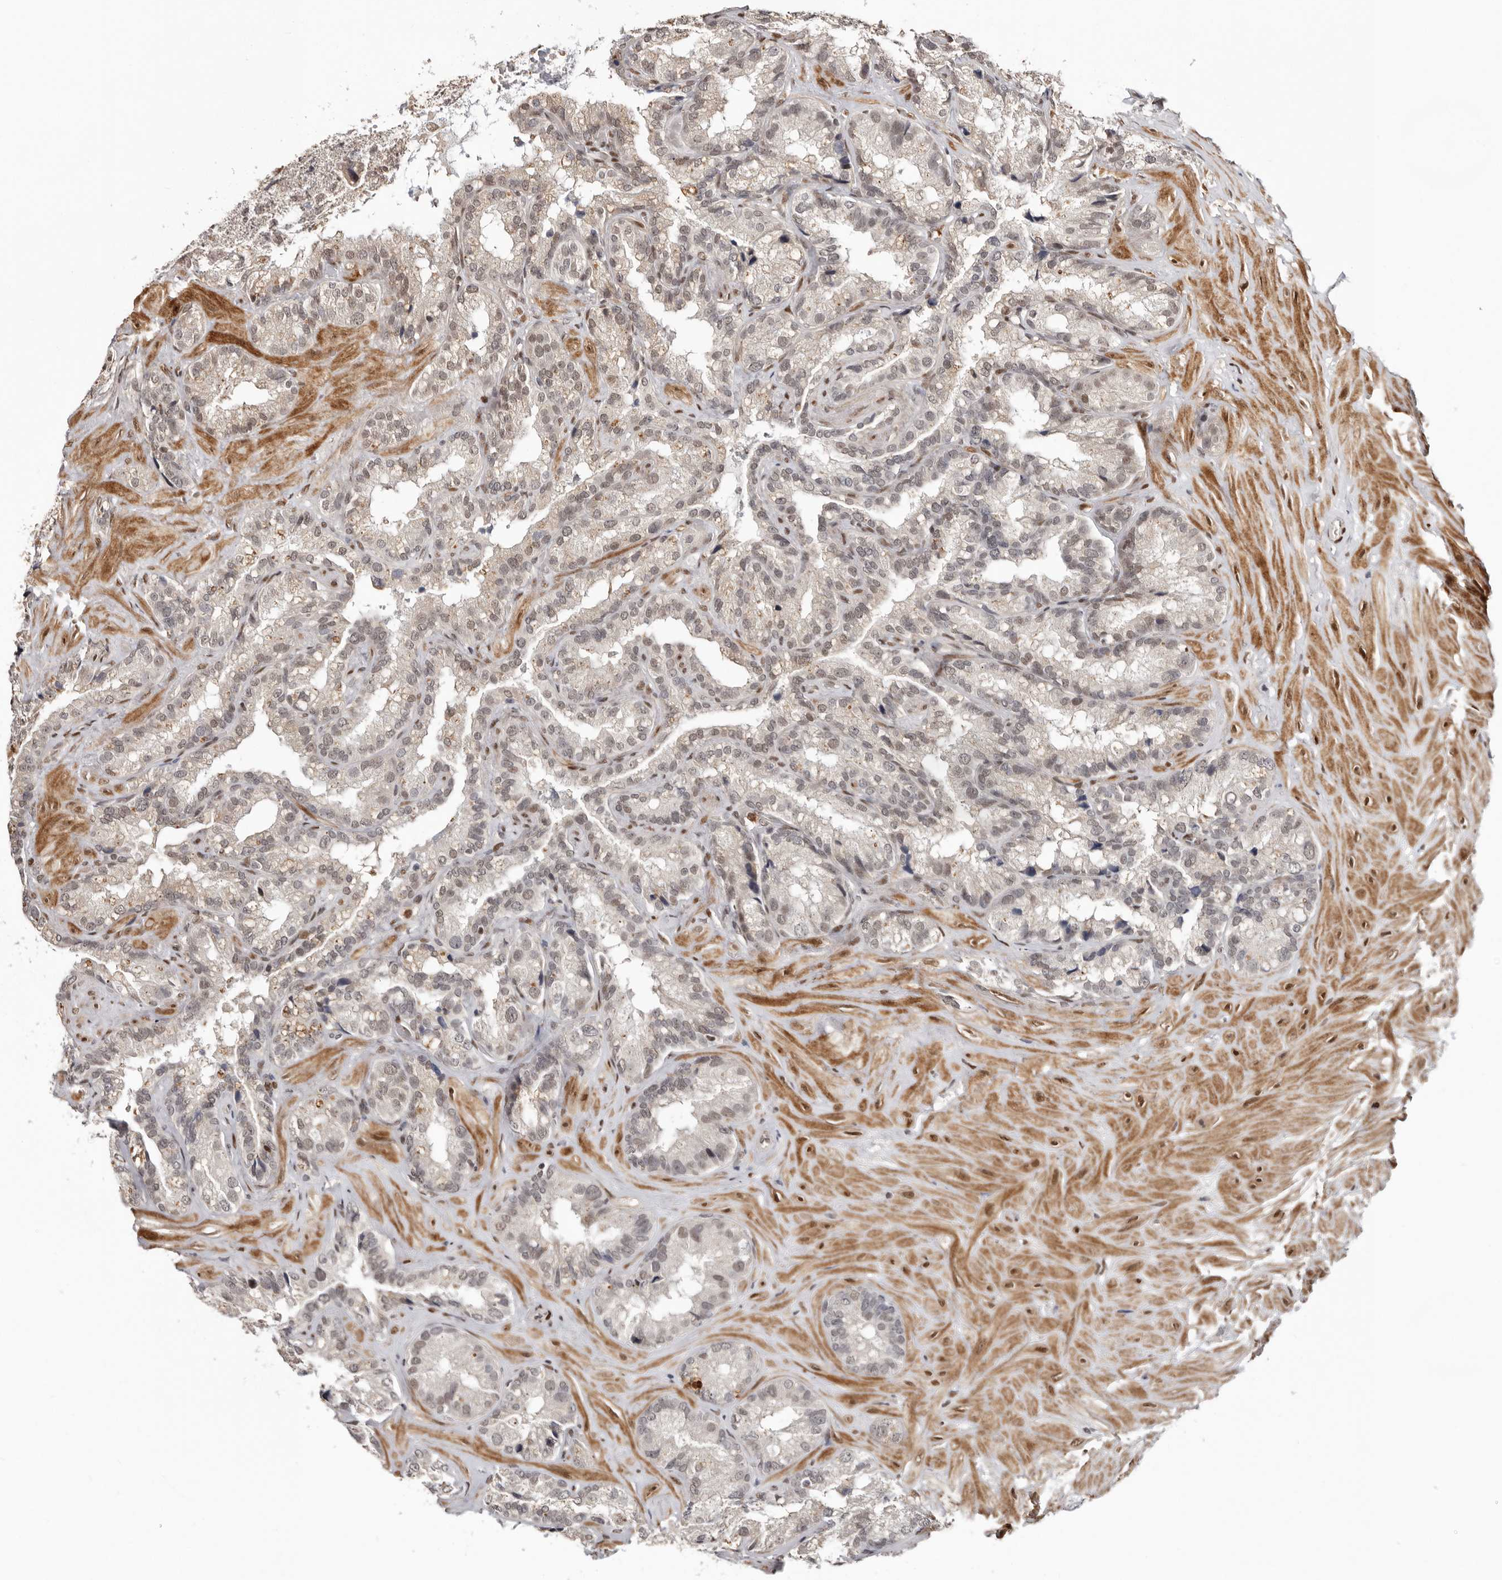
{"staining": {"intensity": "weak", "quantity": ">75%", "location": "nuclear"}, "tissue": "seminal vesicle", "cell_type": "Glandular cells", "image_type": "normal", "snomed": [{"axis": "morphology", "description": "Normal tissue, NOS"}, {"axis": "topography", "description": "Prostate"}, {"axis": "topography", "description": "Seminal veicle"}], "caption": "Brown immunohistochemical staining in normal seminal vesicle demonstrates weak nuclear positivity in about >75% of glandular cells. (Stains: DAB (3,3'-diaminobenzidine) in brown, nuclei in blue, Microscopy: brightfield microscopy at high magnification).", "gene": "SMAD7", "patient": {"sex": "male", "age": 68}}